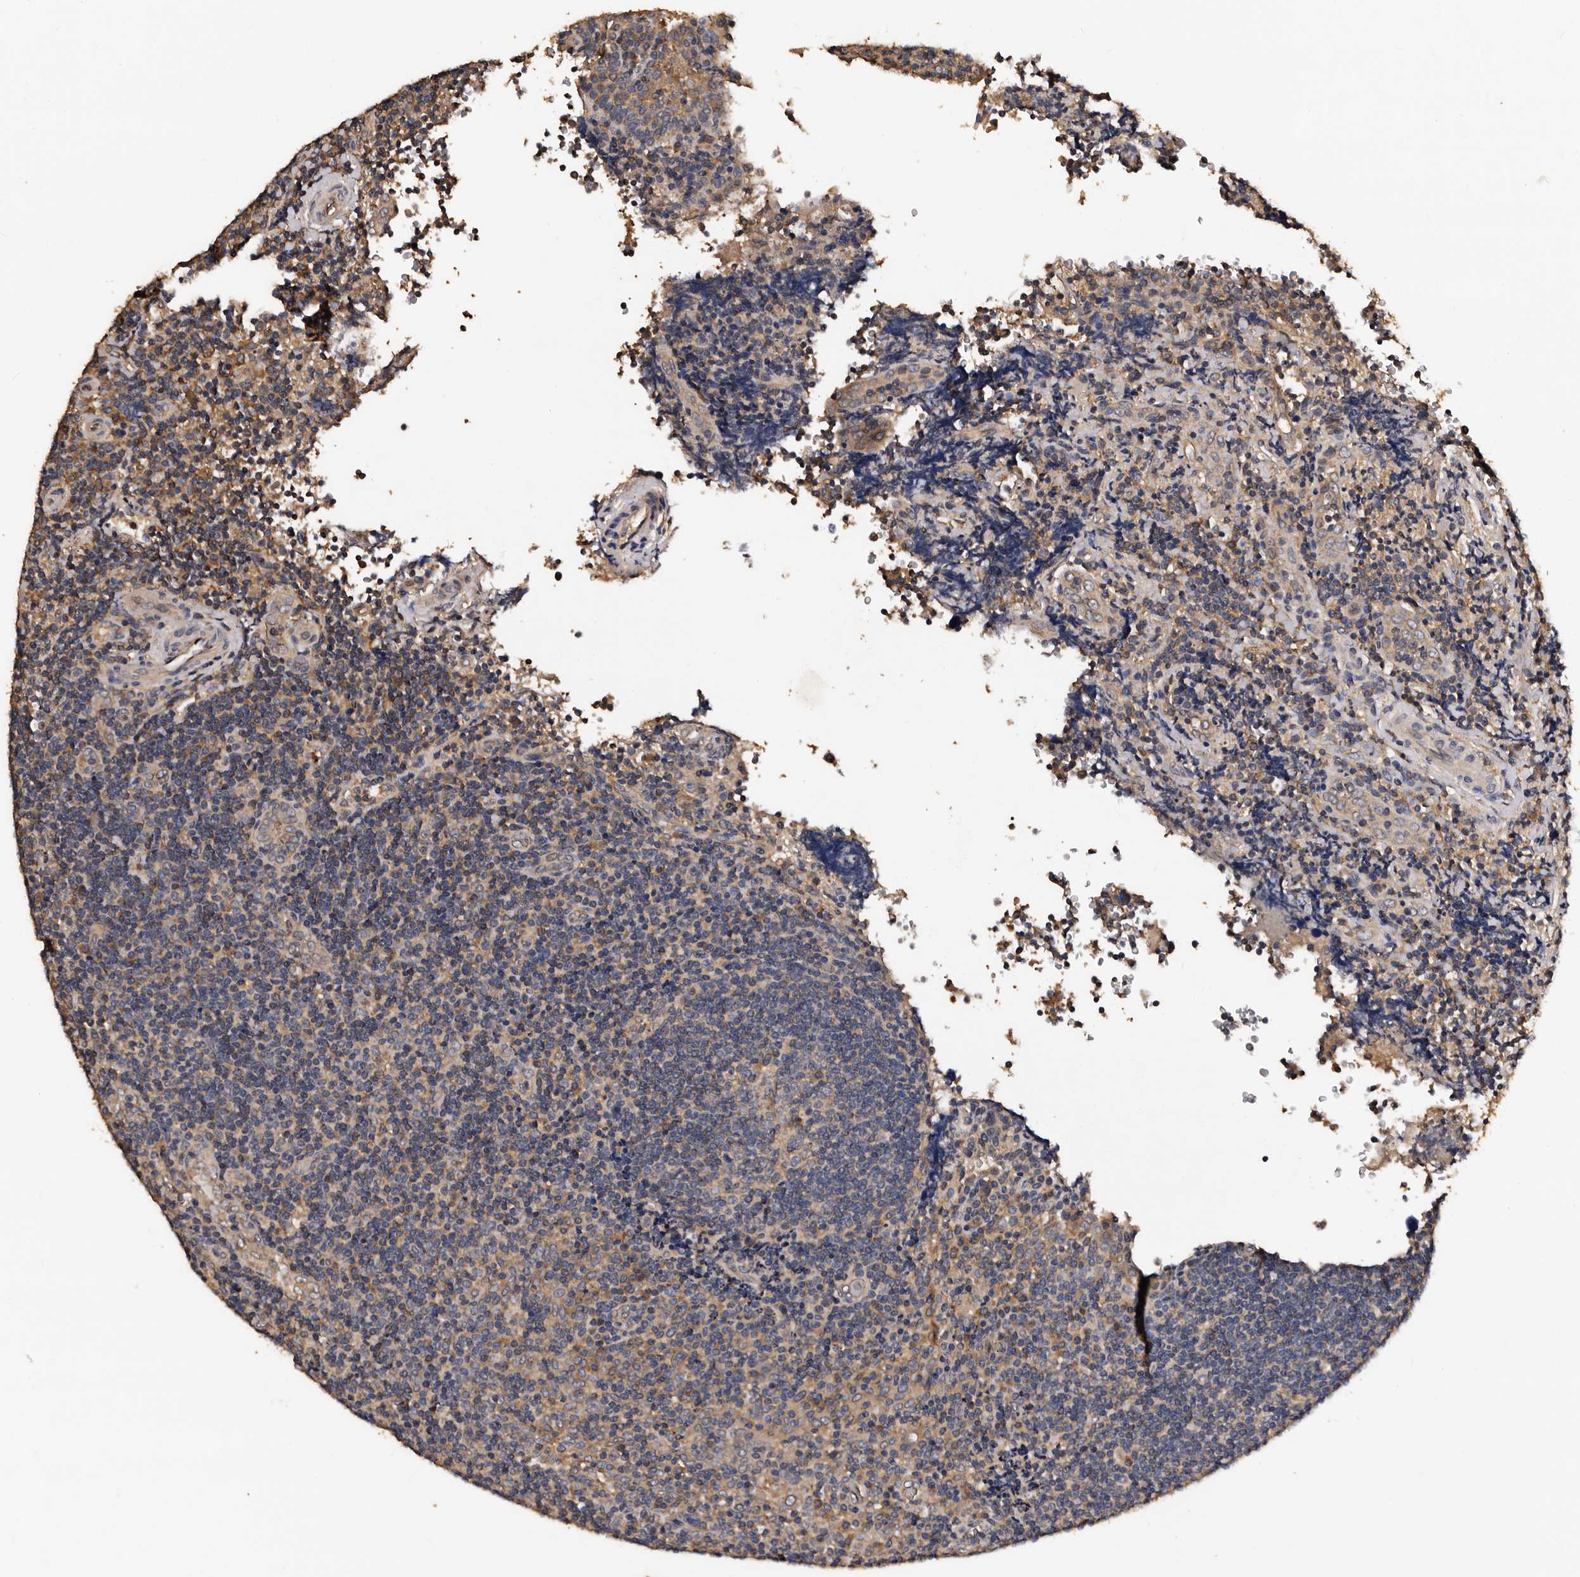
{"staining": {"intensity": "weak", "quantity": "<25%", "location": "cytoplasmic/membranous"}, "tissue": "lymphoma", "cell_type": "Tumor cells", "image_type": "cancer", "snomed": [{"axis": "morphology", "description": "Malignant lymphoma, non-Hodgkin's type, High grade"}, {"axis": "topography", "description": "Tonsil"}], "caption": "A high-resolution micrograph shows immunohistochemistry (IHC) staining of lymphoma, which demonstrates no significant positivity in tumor cells.", "gene": "ADCK5", "patient": {"sex": "female", "age": 36}}